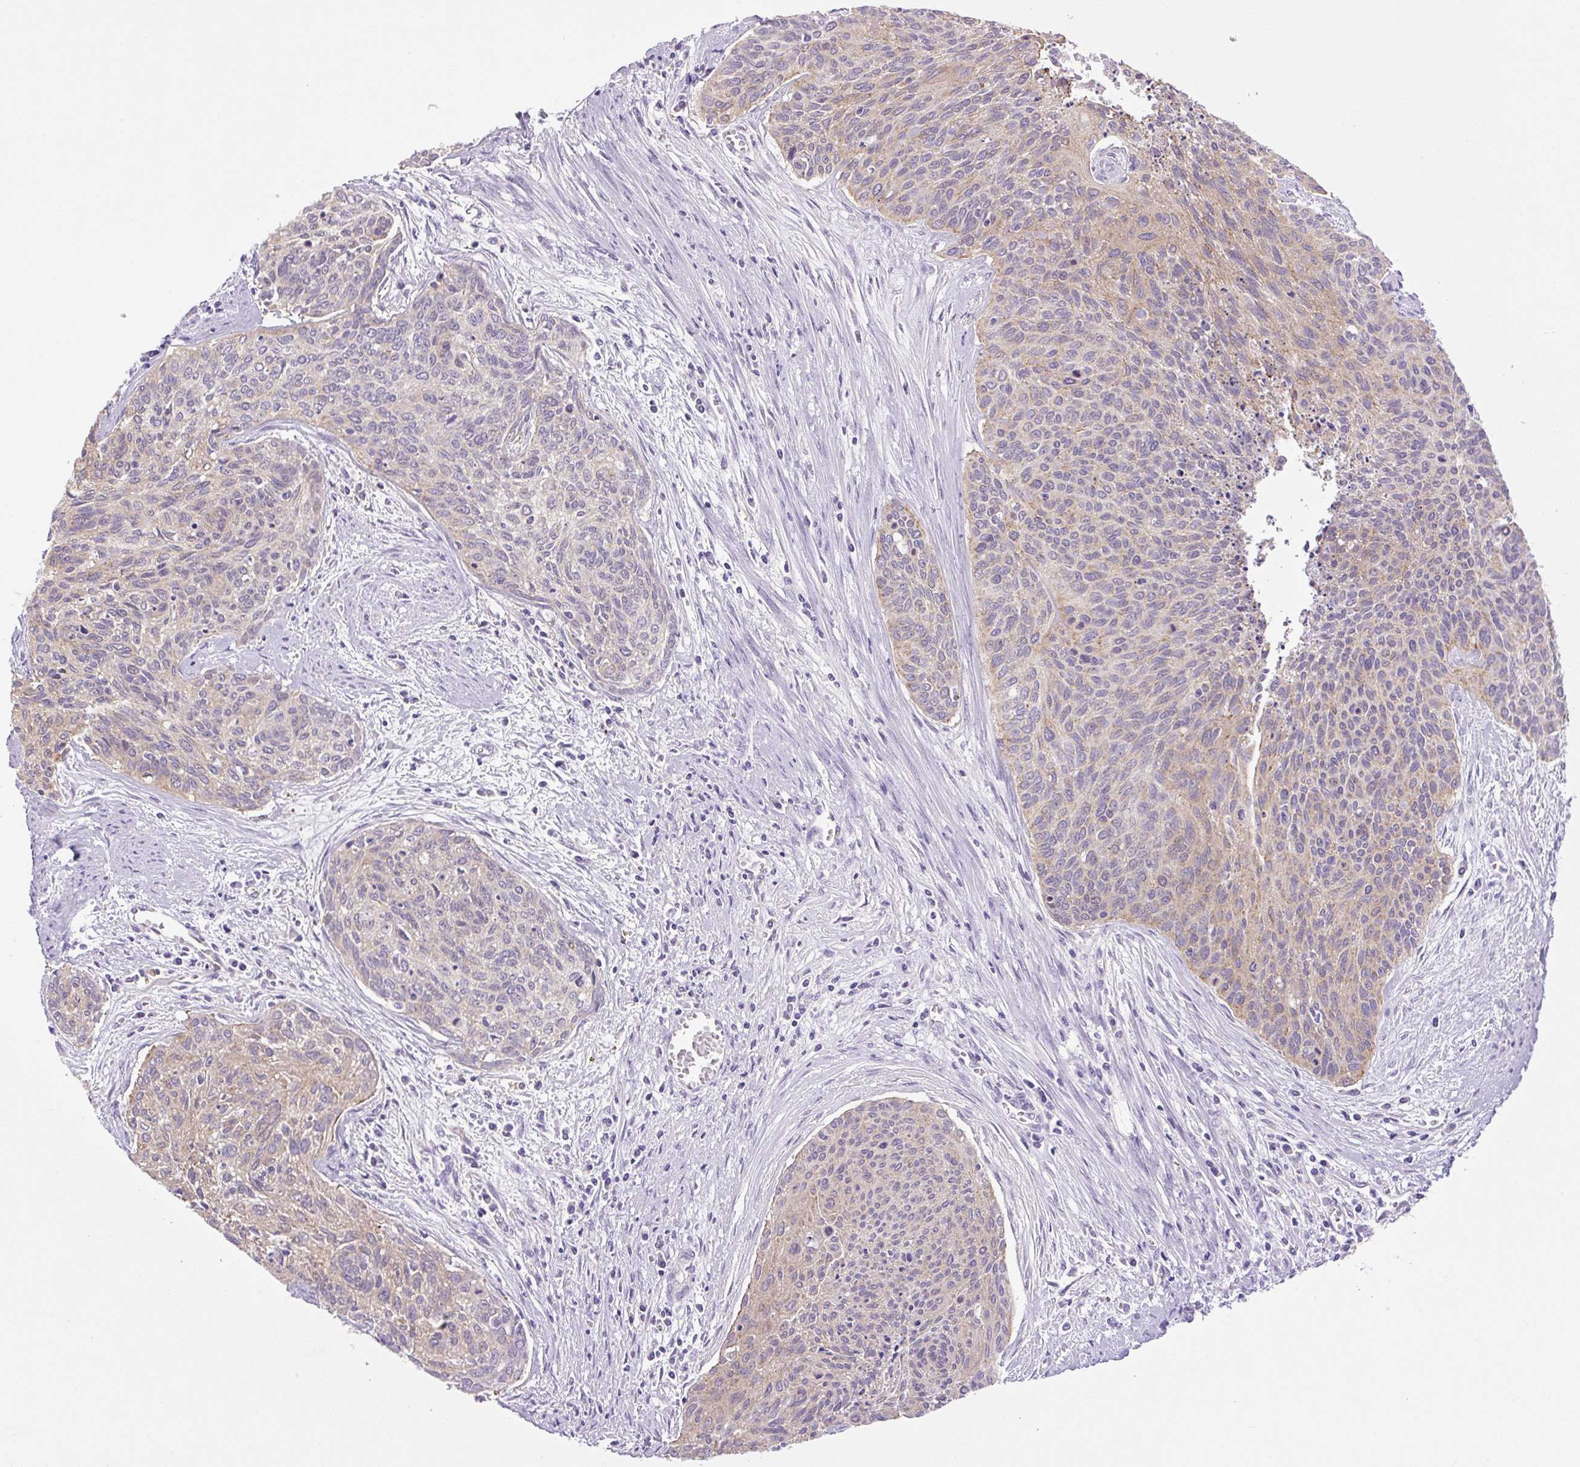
{"staining": {"intensity": "weak", "quantity": "25%-75%", "location": "cytoplasmic/membranous"}, "tissue": "cervical cancer", "cell_type": "Tumor cells", "image_type": "cancer", "snomed": [{"axis": "morphology", "description": "Squamous cell carcinoma, NOS"}, {"axis": "topography", "description": "Cervix"}], "caption": "This photomicrograph displays cervical squamous cell carcinoma stained with immunohistochemistry (IHC) to label a protein in brown. The cytoplasmic/membranous of tumor cells show weak positivity for the protein. Nuclei are counter-stained blue.", "gene": "RNASE10", "patient": {"sex": "female", "age": 55}}